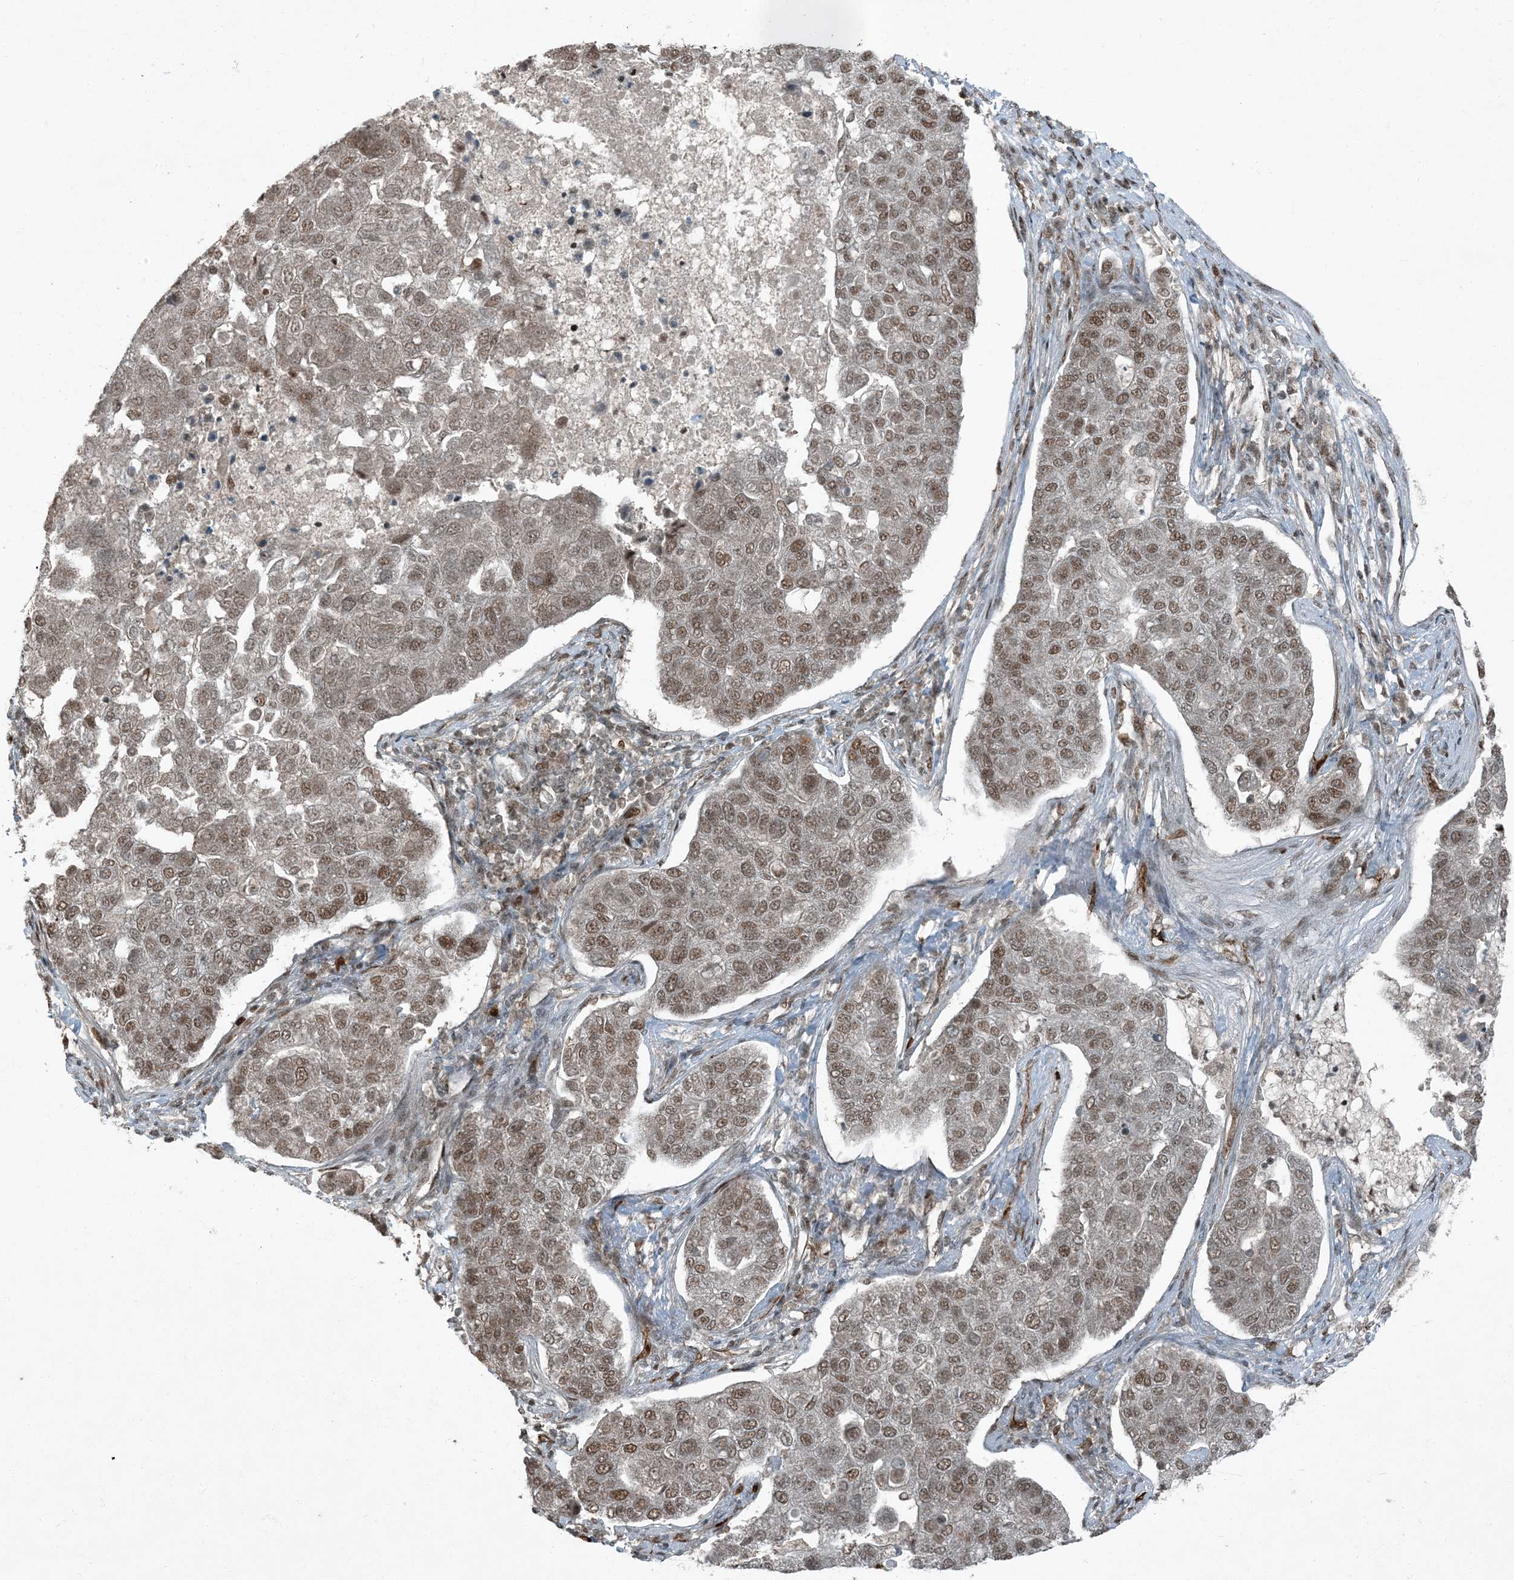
{"staining": {"intensity": "moderate", "quantity": ">75%", "location": "nuclear"}, "tissue": "pancreatic cancer", "cell_type": "Tumor cells", "image_type": "cancer", "snomed": [{"axis": "morphology", "description": "Adenocarcinoma, NOS"}, {"axis": "topography", "description": "Pancreas"}], "caption": "This is a histology image of IHC staining of pancreatic adenocarcinoma, which shows moderate positivity in the nuclear of tumor cells.", "gene": "TRAPPC12", "patient": {"sex": "female", "age": 61}}